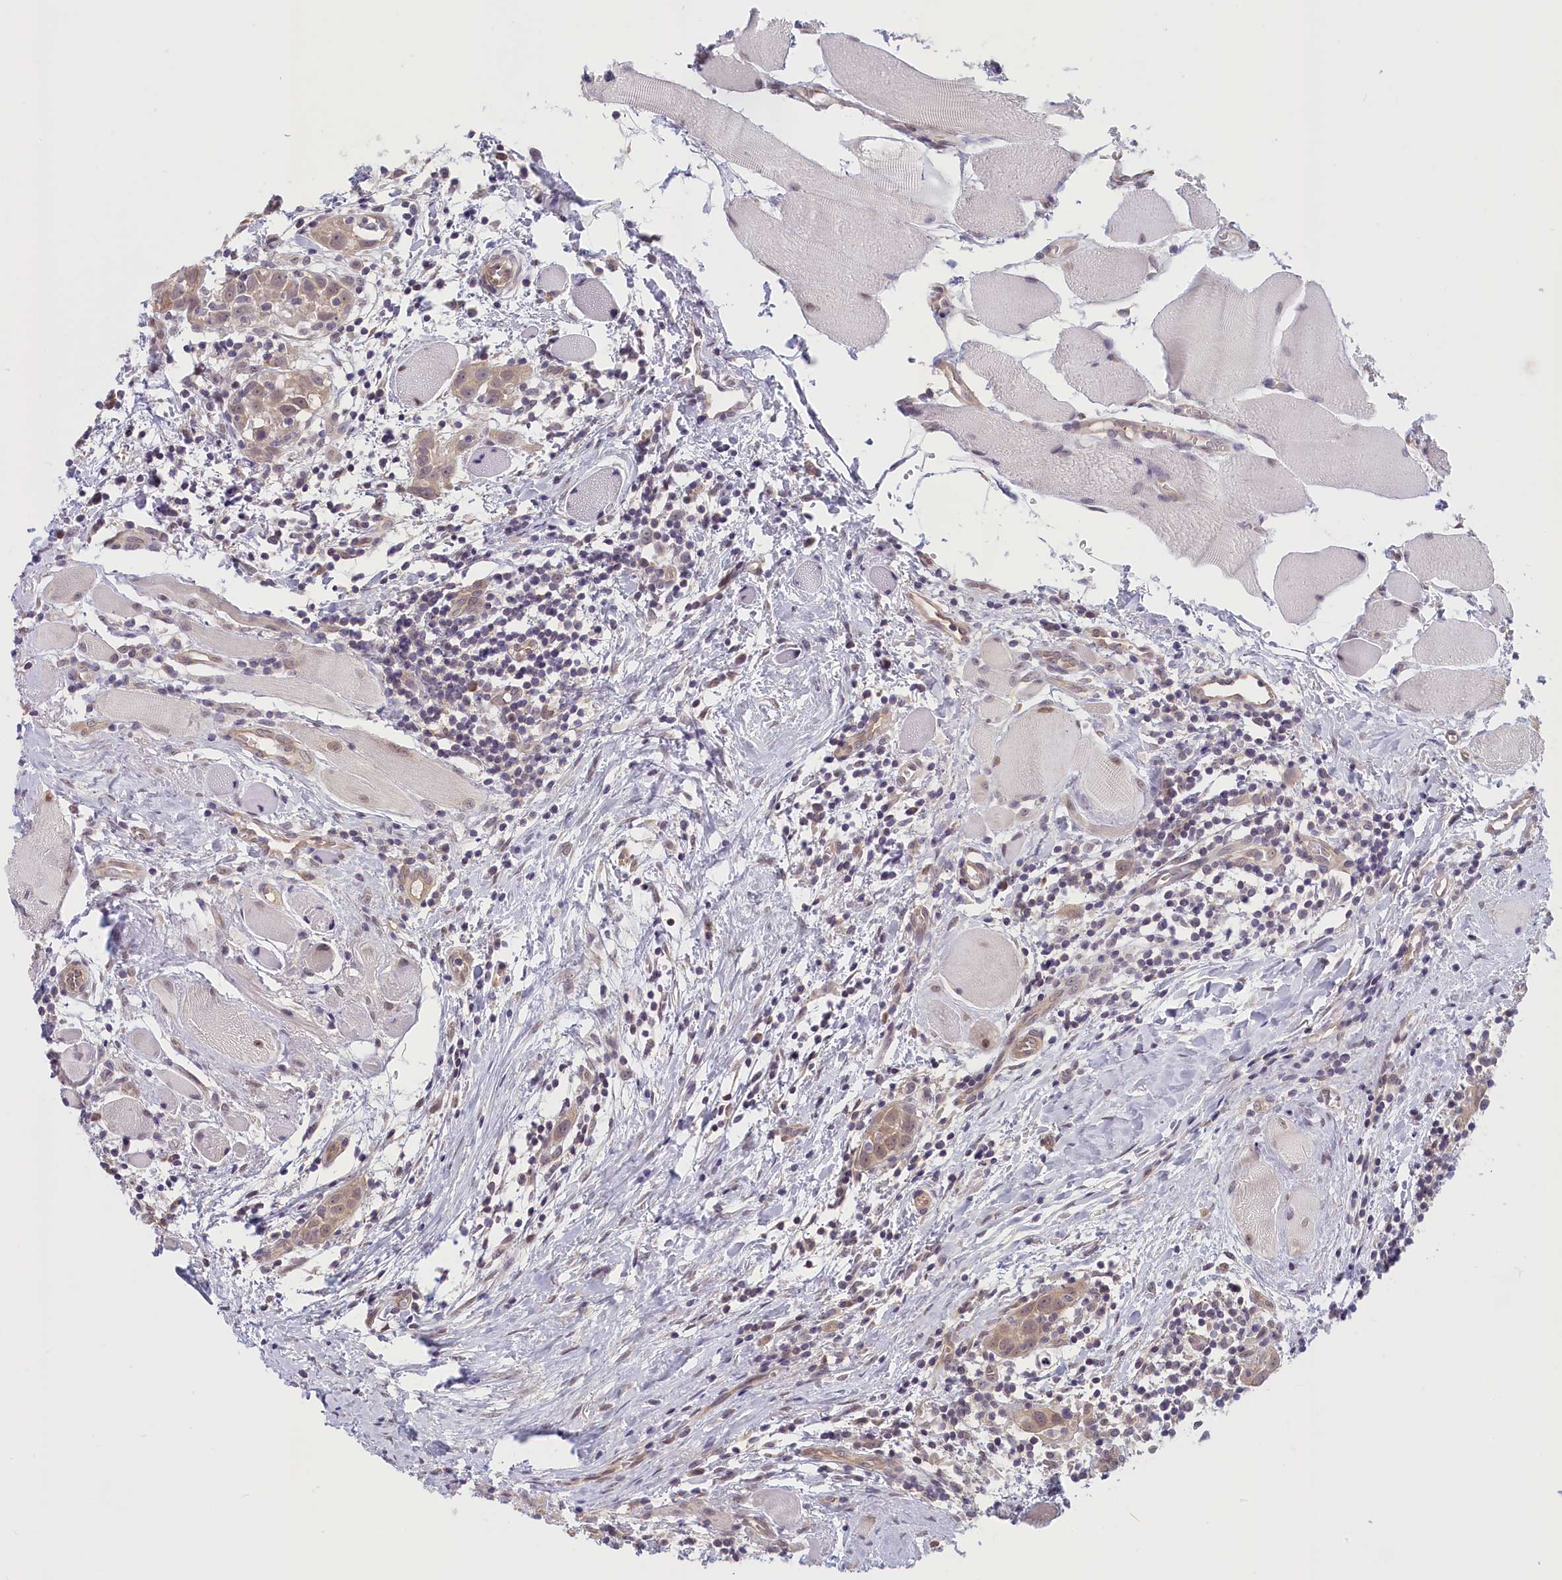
{"staining": {"intensity": "weak", "quantity": ">75%", "location": "nuclear"}, "tissue": "head and neck cancer", "cell_type": "Tumor cells", "image_type": "cancer", "snomed": [{"axis": "morphology", "description": "Squamous cell carcinoma, NOS"}, {"axis": "topography", "description": "Oral tissue"}, {"axis": "topography", "description": "Head-Neck"}], "caption": "Protein analysis of head and neck cancer tissue demonstrates weak nuclear positivity in approximately >75% of tumor cells.", "gene": "C19orf44", "patient": {"sex": "female", "age": 50}}